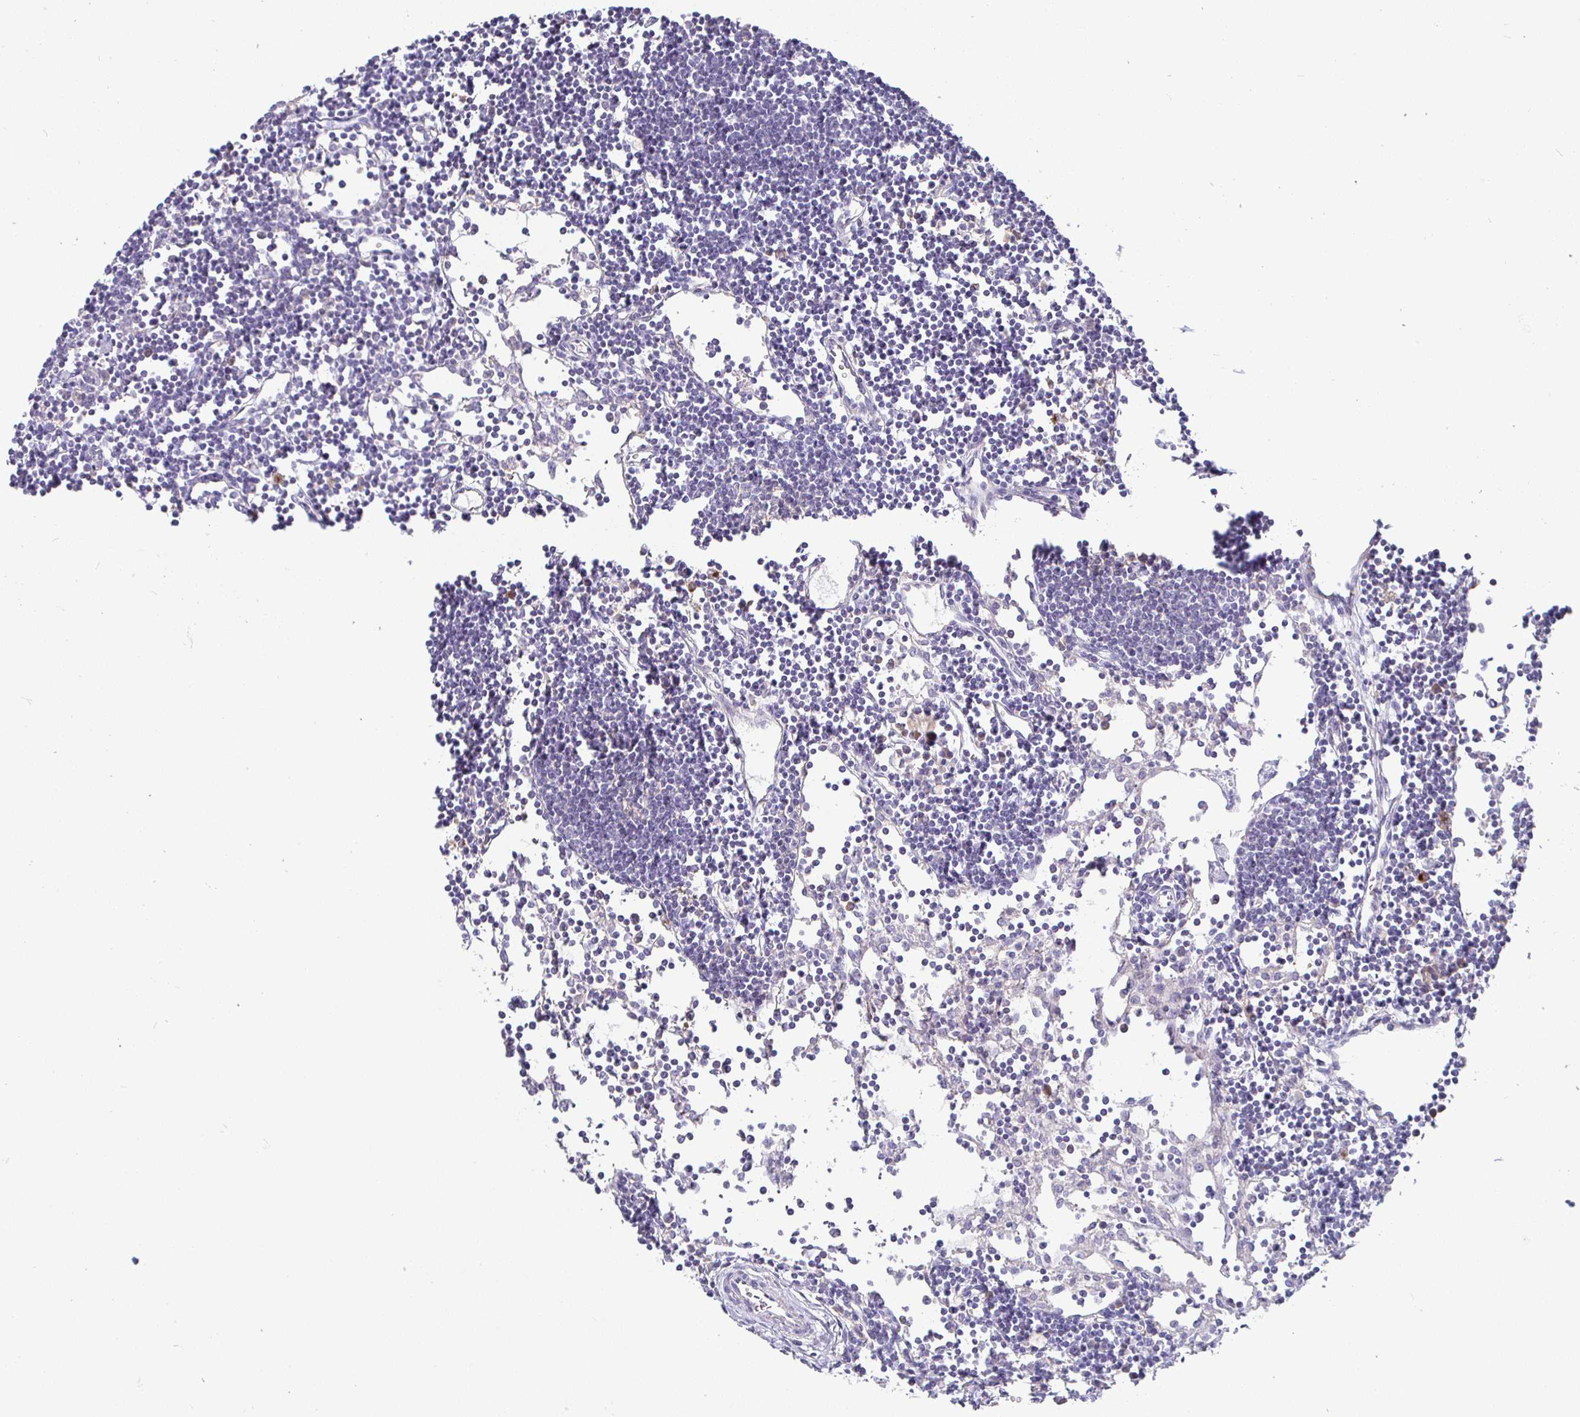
{"staining": {"intensity": "negative", "quantity": "none", "location": "none"}, "tissue": "lymph node", "cell_type": "Germinal center cells", "image_type": "normal", "snomed": [{"axis": "morphology", "description": "Normal tissue, NOS"}, {"axis": "topography", "description": "Lymph node"}], "caption": "Immunohistochemistry (IHC) of benign lymph node displays no expression in germinal center cells. The staining was performed using DAB to visualize the protein expression in brown, while the nuclei were stained in blue with hematoxylin (Magnification: 20x).", "gene": "SIRPA", "patient": {"sex": "female", "age": 65}}